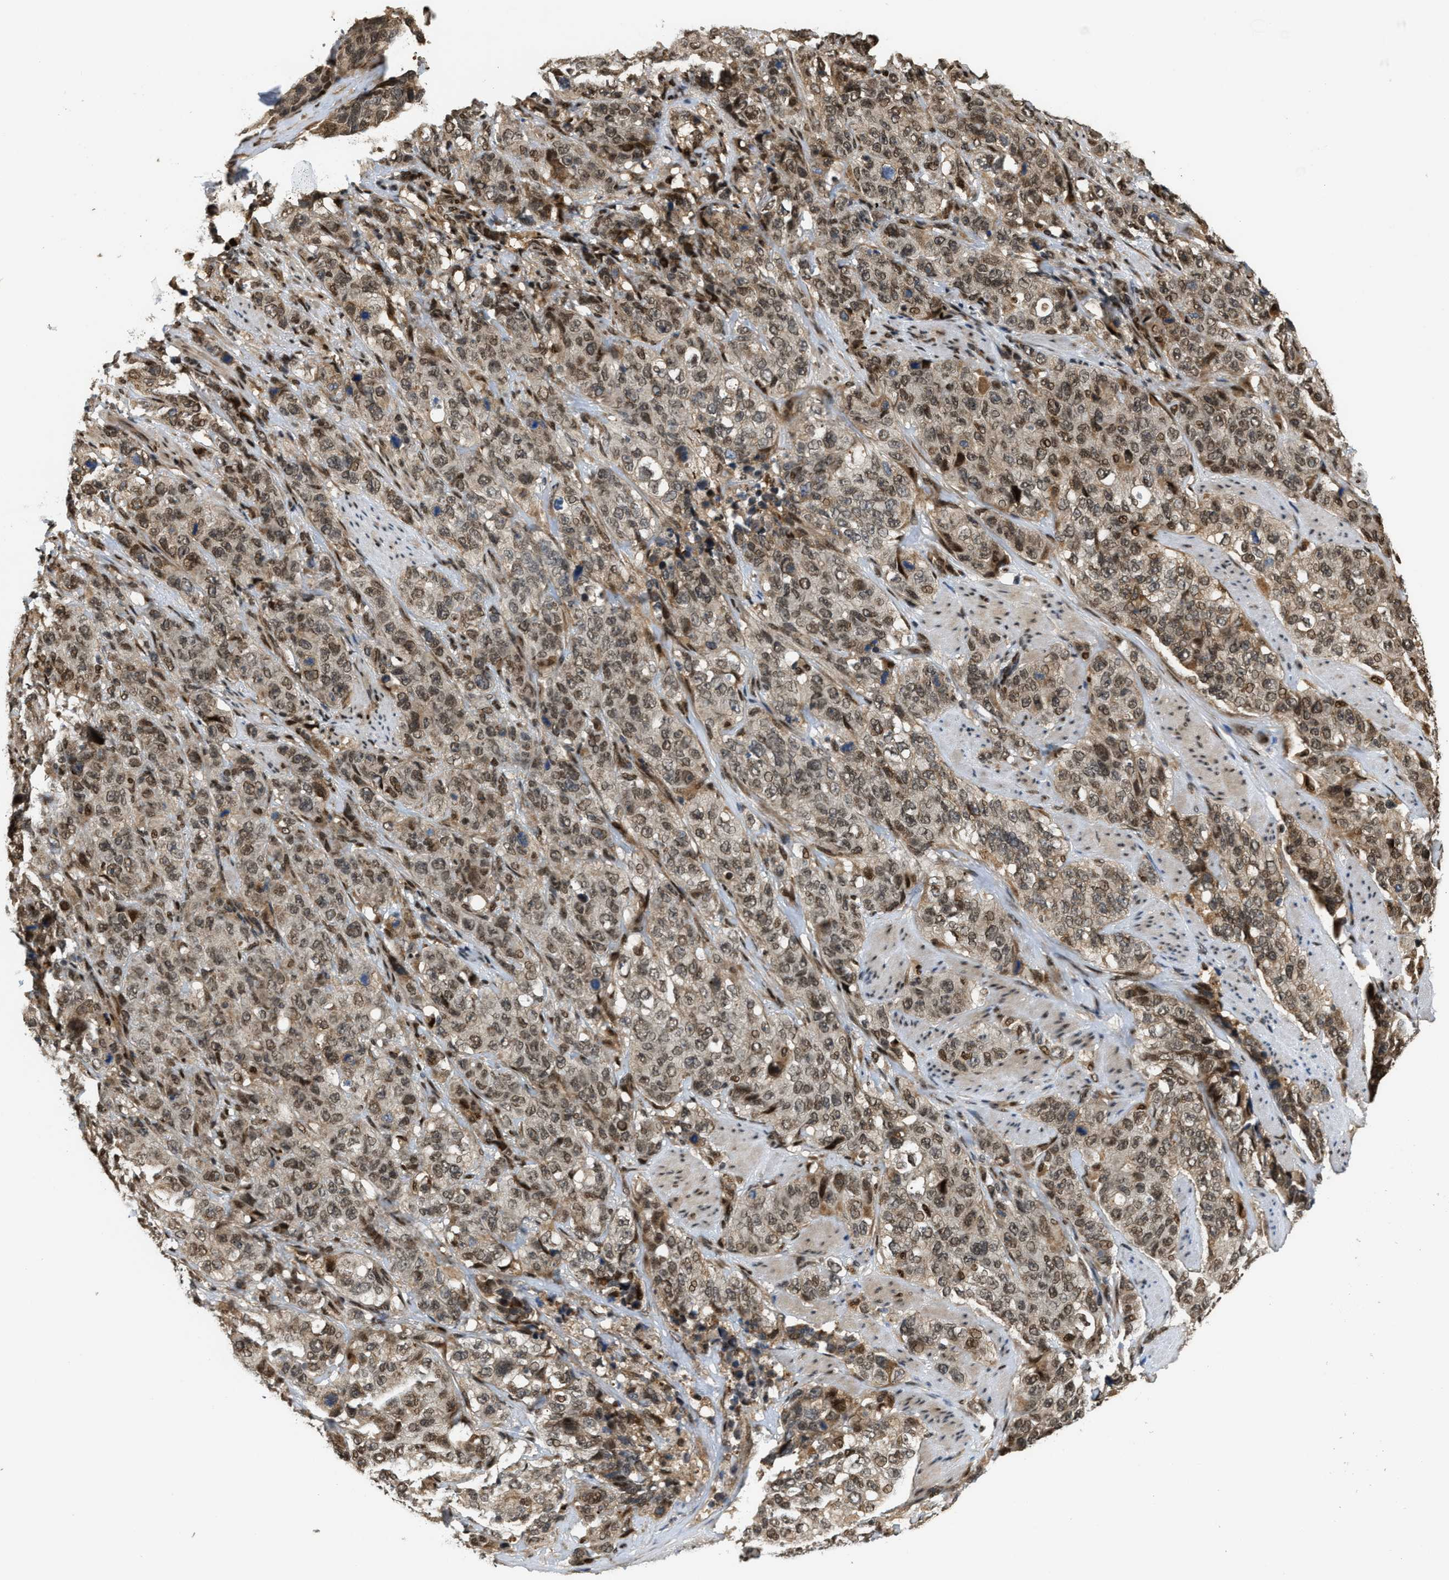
{"staining": {"intensity": "weak", "quantity": ">75%", "location": "cytoplasmic/membranous,nuclear"}, "tissue": "stomach cancer", "cell_type": "Tumor cells", "image_type": "cancer", "snomed": [{"axis": "morphology", "description": "Adenocarcinoma, NOS"}, {"axis": "topography", "description": "Stomach"}], "caption": "The photomicrograph displays a brown stain indicating the presence of a protein in the cytoplasmic/membranous and nuclear of tumor cells in stomach adenocarcinoma.", "gene": "SERTAD2", "patient": {"sex": "male", "age": 48}}